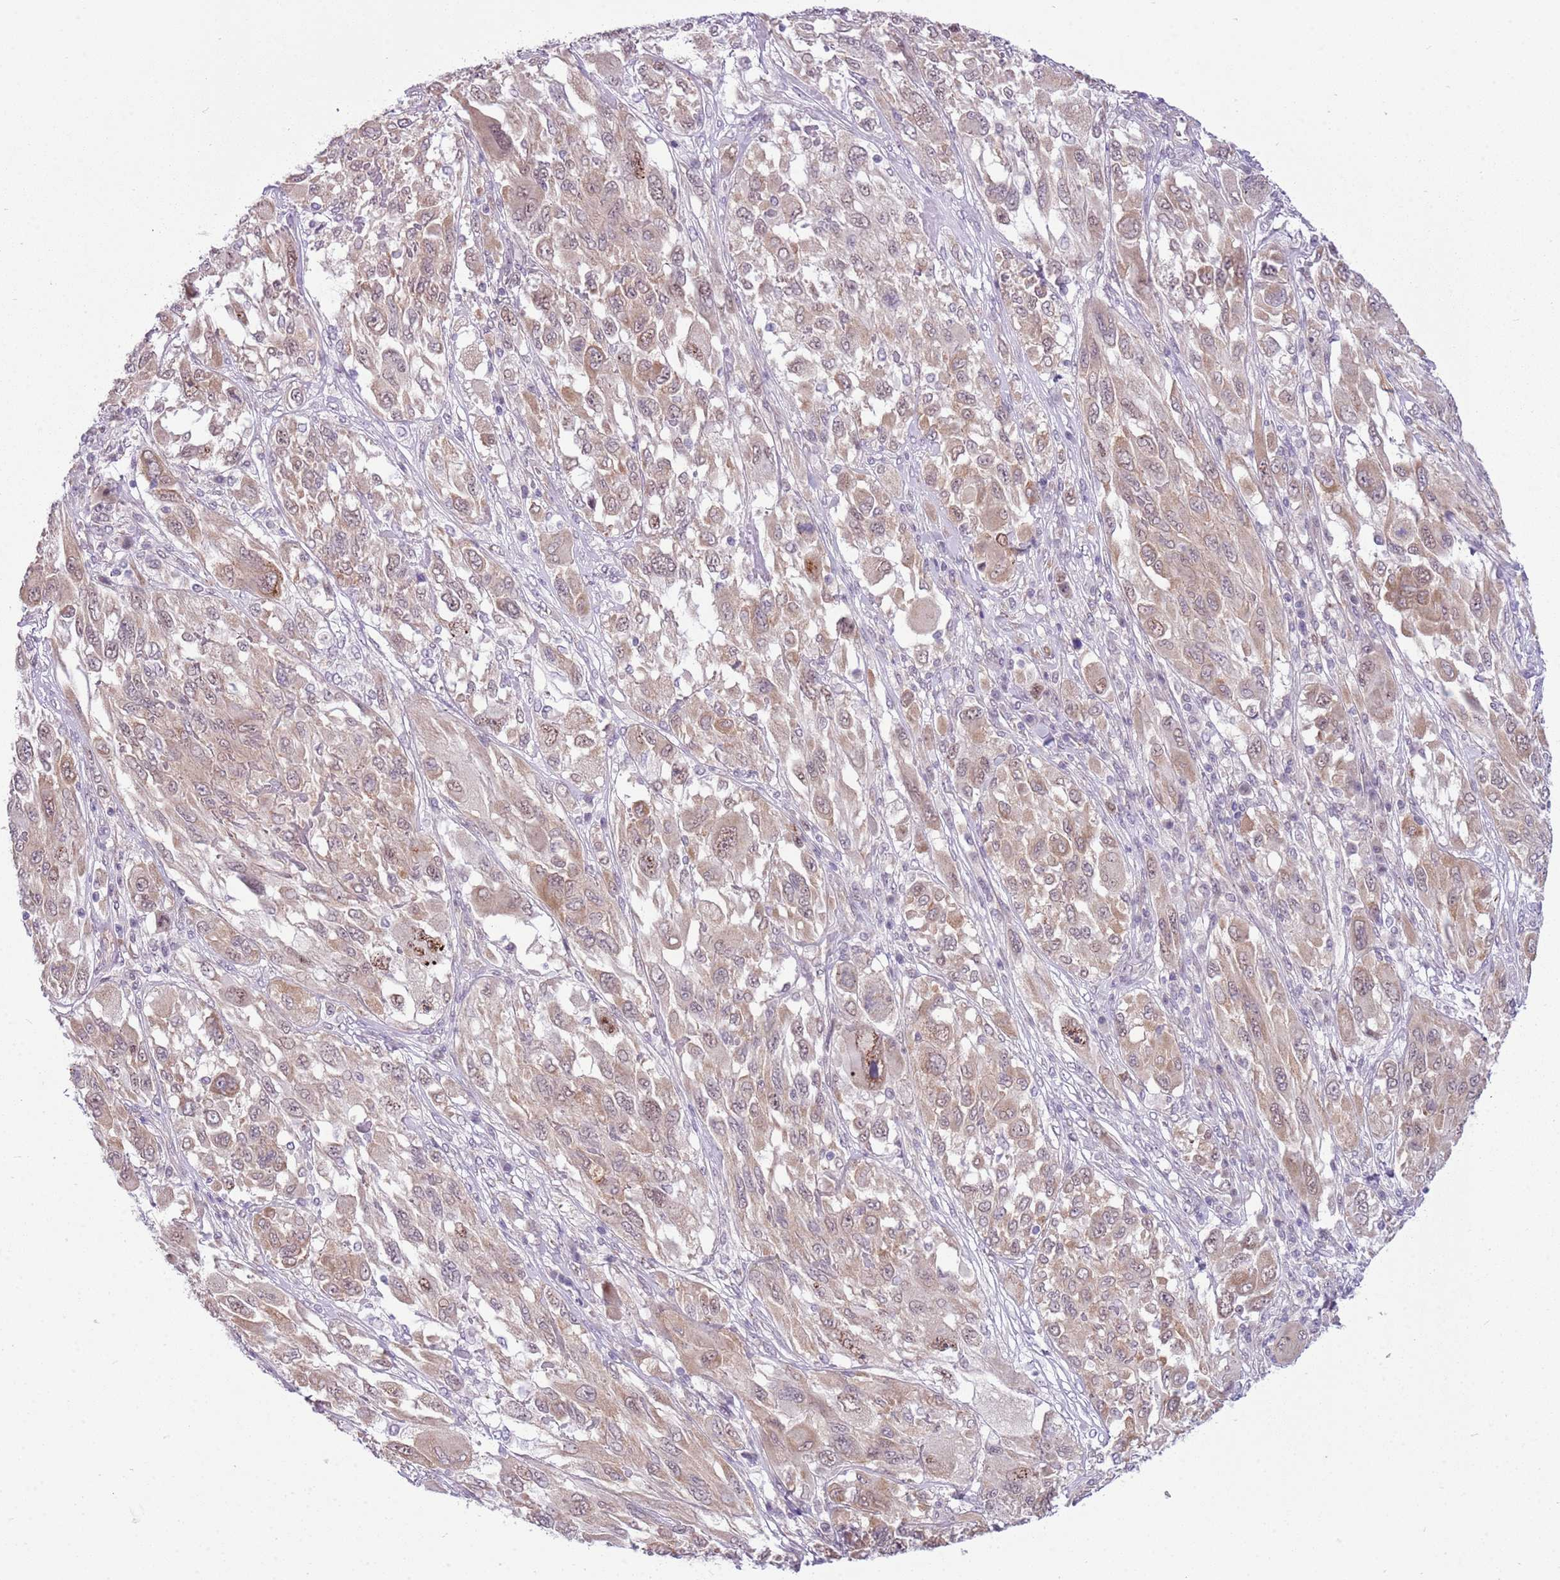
{"staining": {"intensity": "weak", "quantity": ">75%", "location": "cytoplasmic/membranous,nuclear"}, "tissue": "melanoma", "cell_type": "Tumor cells", "image_type": "cancer", "snomed": [{"axis": "morphology", "description": "Malignant melanoma, NOS"}, {"axis": "topography", "description": "Skin"}], "caption": "Immunohistochemical staining of human malignant melanoma shows weak cytoplasmic/membranous and nuclear protein positivity in approximately >75% of tumor cells.", "gene": "FAM120C", "patient": {"sex": "female", "age": 91}}